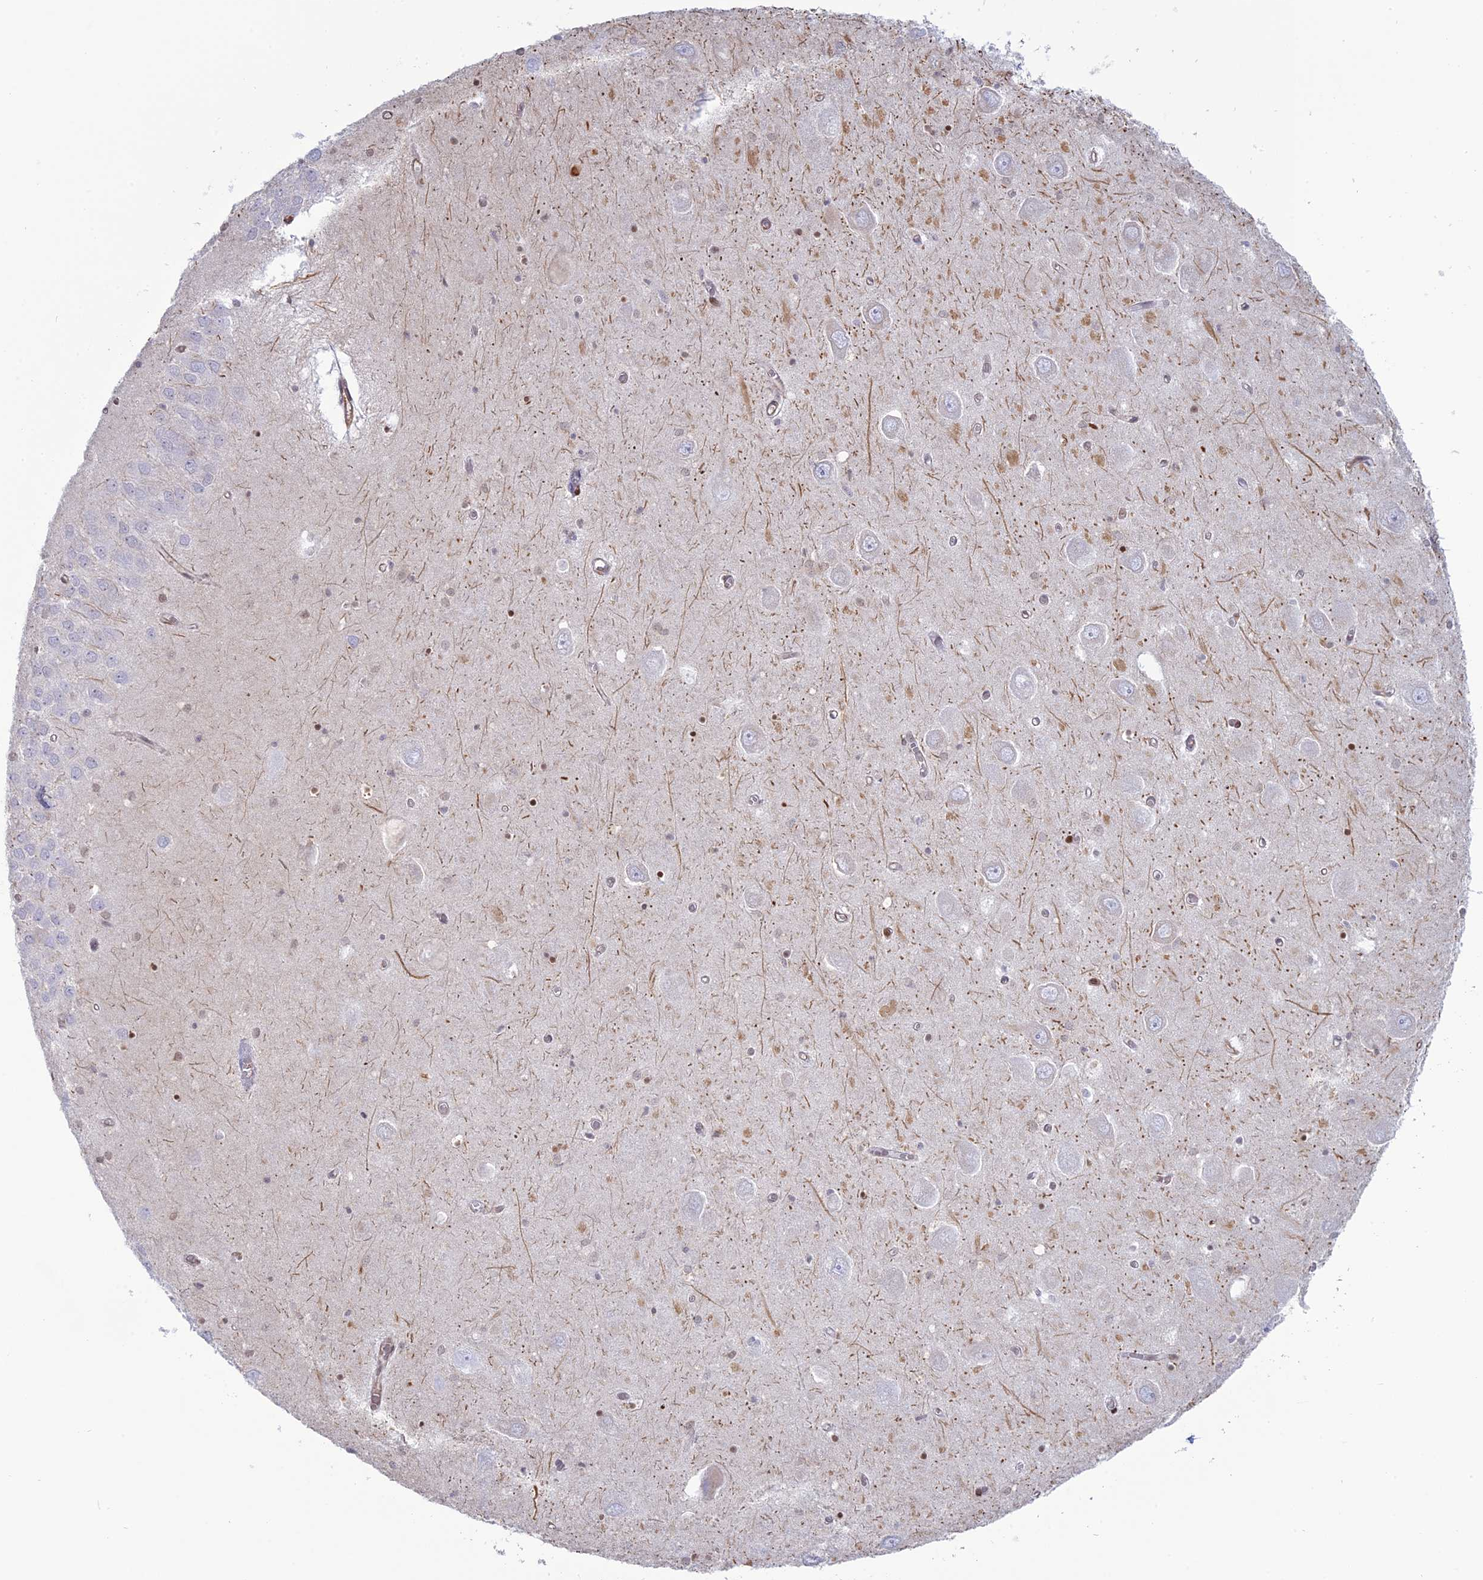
{"staining": {"intensity": "negative", "quantity": "none", "location": "none"}, "tissue": "hippocampus", "cell_type": "Glial cells", "image_type": "normal", "snomed": [{"axis": "morphology", "description": "Normal tissue, NOS"}, {"axis": "topography", "description": "Hippocampus"}], "caption": "The histopathology image shows no significant positivity in glial cells of hippocampus.", "gene": "APOBR", "patient": {"sex": "male", "age": 70}}